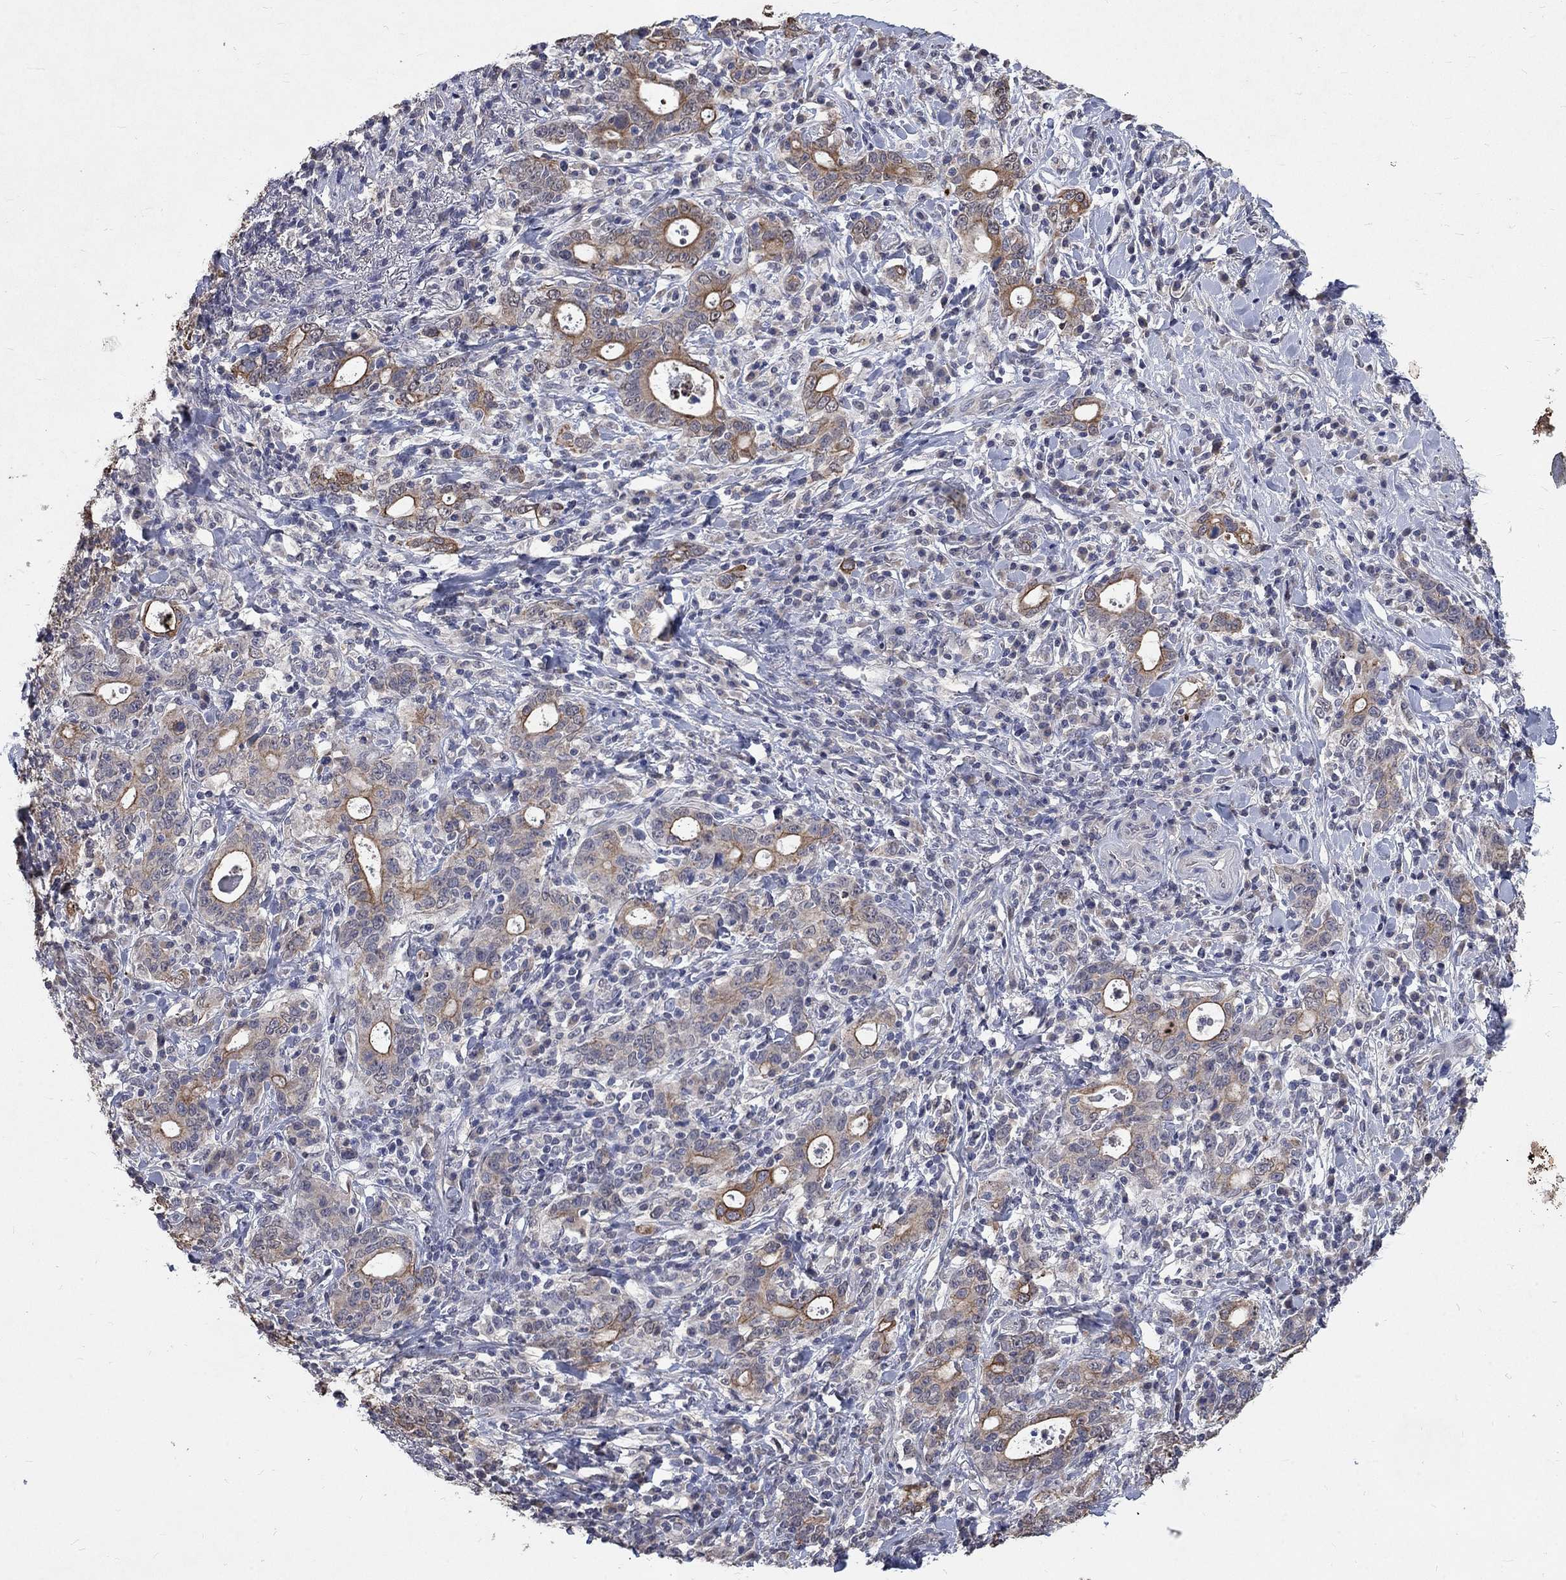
{"staining": {"intensity": "strong", "quantity": "25%-75%", "location": "cytoplasmic/membranous"}, "tissue": "stomach cancer", "cell_type": "Tumor cells", "image_type": "cancer", "snomed": [{"axis": "morphology", "description": "Adenocarcinoma, NOS"}, {"axis": "topography", "description": "Stomach"}], "caption": "Stomach adenocarcinoma was stained to show a protein in brown. There is high levels of strong cytoplasmic/membranous staining in approximately 25%-75% of tumor cells. The protein is stained brown, and the nuclei are stained in blue (DAB (3,3'-diaminobenzidine) IHC with brightfield microscopy, high magnification).", "gene": "CHST5", "patient": {"sex": "male", "age": 79}}